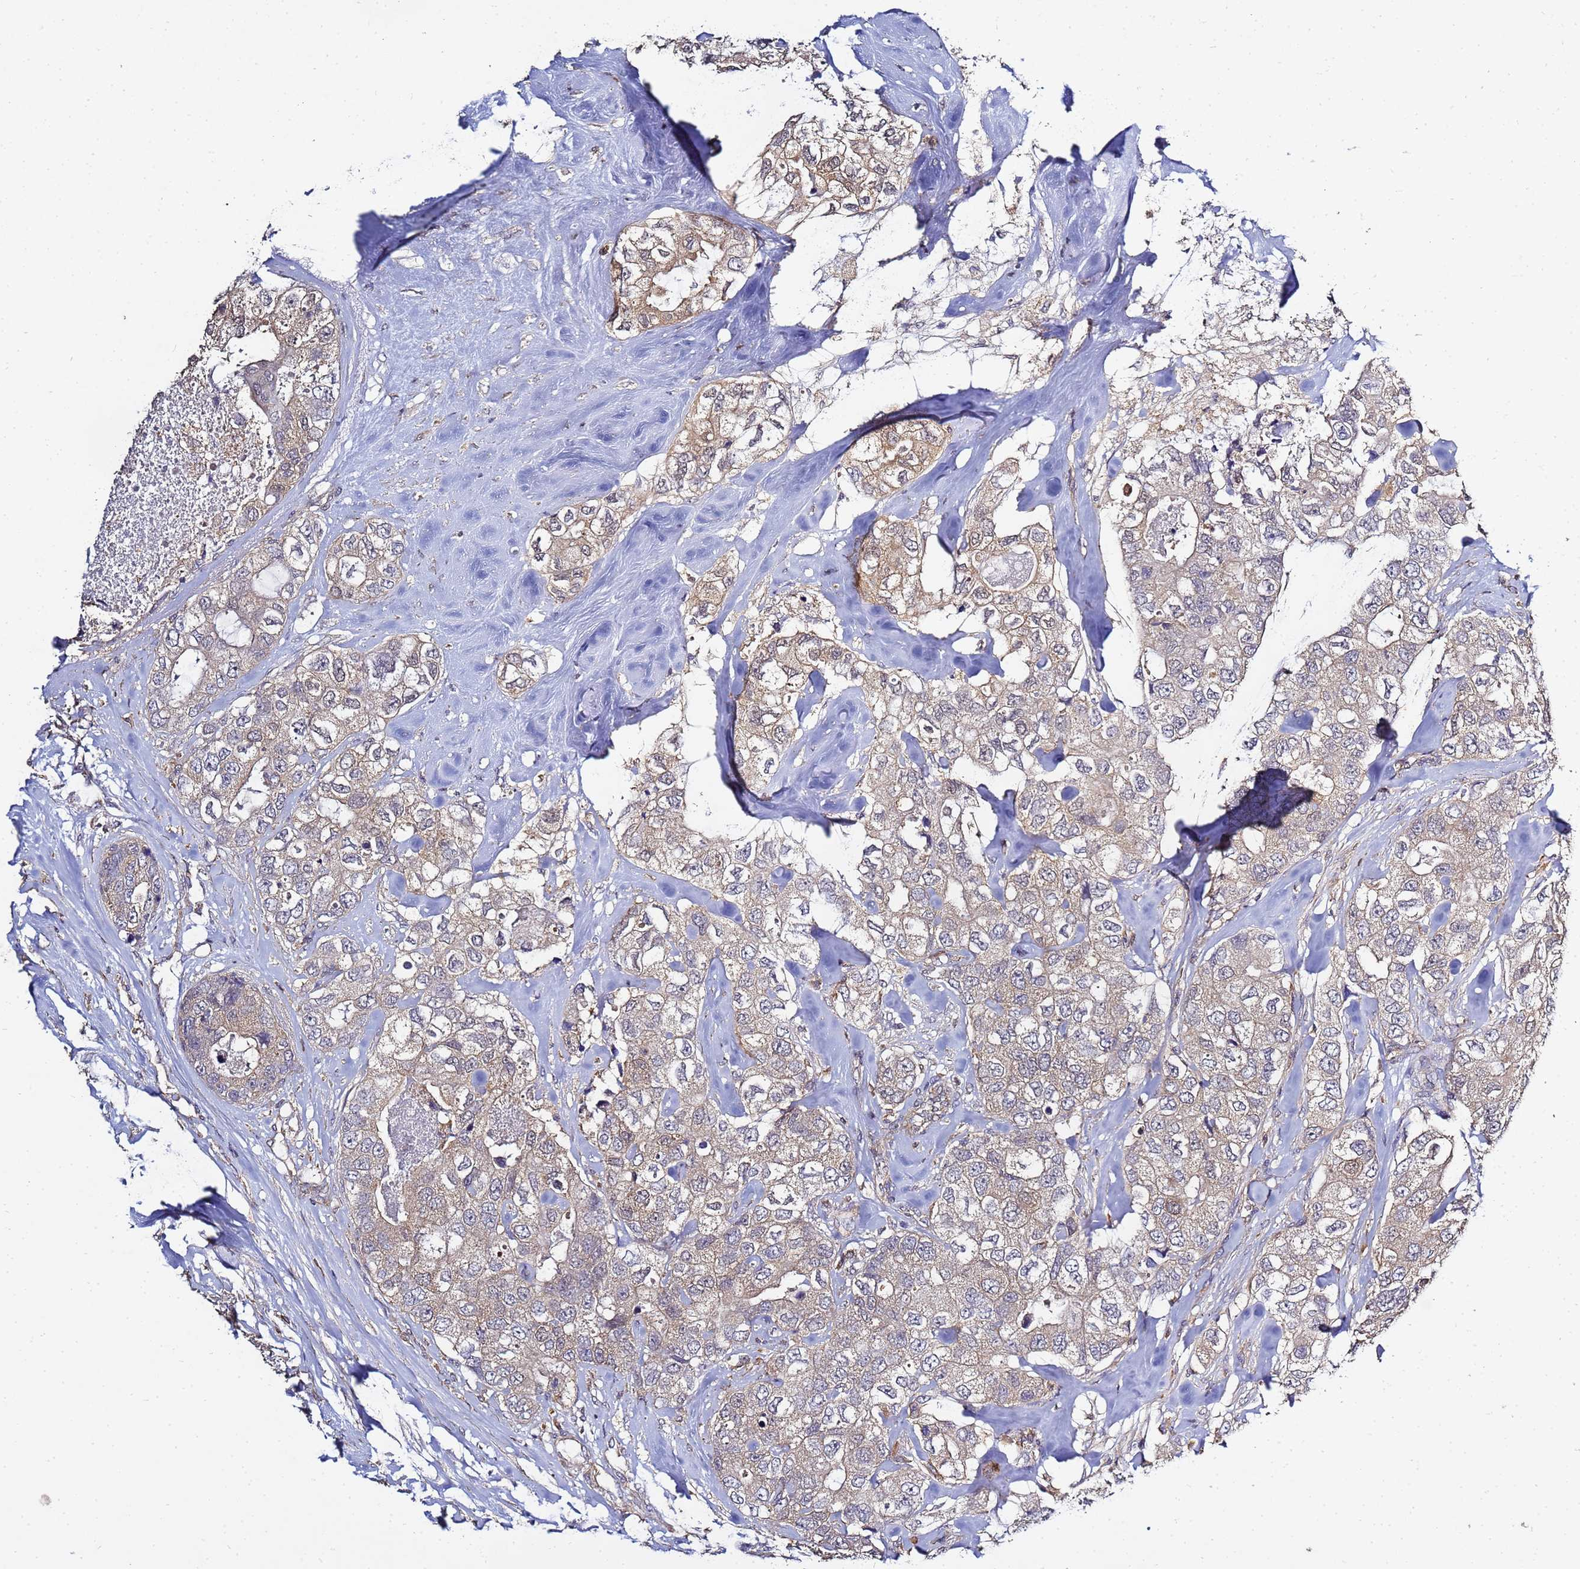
{"staining": {"intensity": "weak", "quantity": "25%-75%", "location": "cytoplasmic/membranous"}, "tissue": "breast cancer", "cell_type": "Tumor cells", "image_type": "cancer", "snomed": [{"axis": "morphology", "description": "Duct carcinoma"}, {"axis": "topography", "description": "Breast"}], "caption": "This micrograph reveals IHC staining of breast infiltrating ductal carcinoma, with low weak cytoplasmic/membranous positivity in approximately 25%-75% of tumor cells.", "gene": "ENOPH1", "patient": {"sex": "female", "age": 62}}